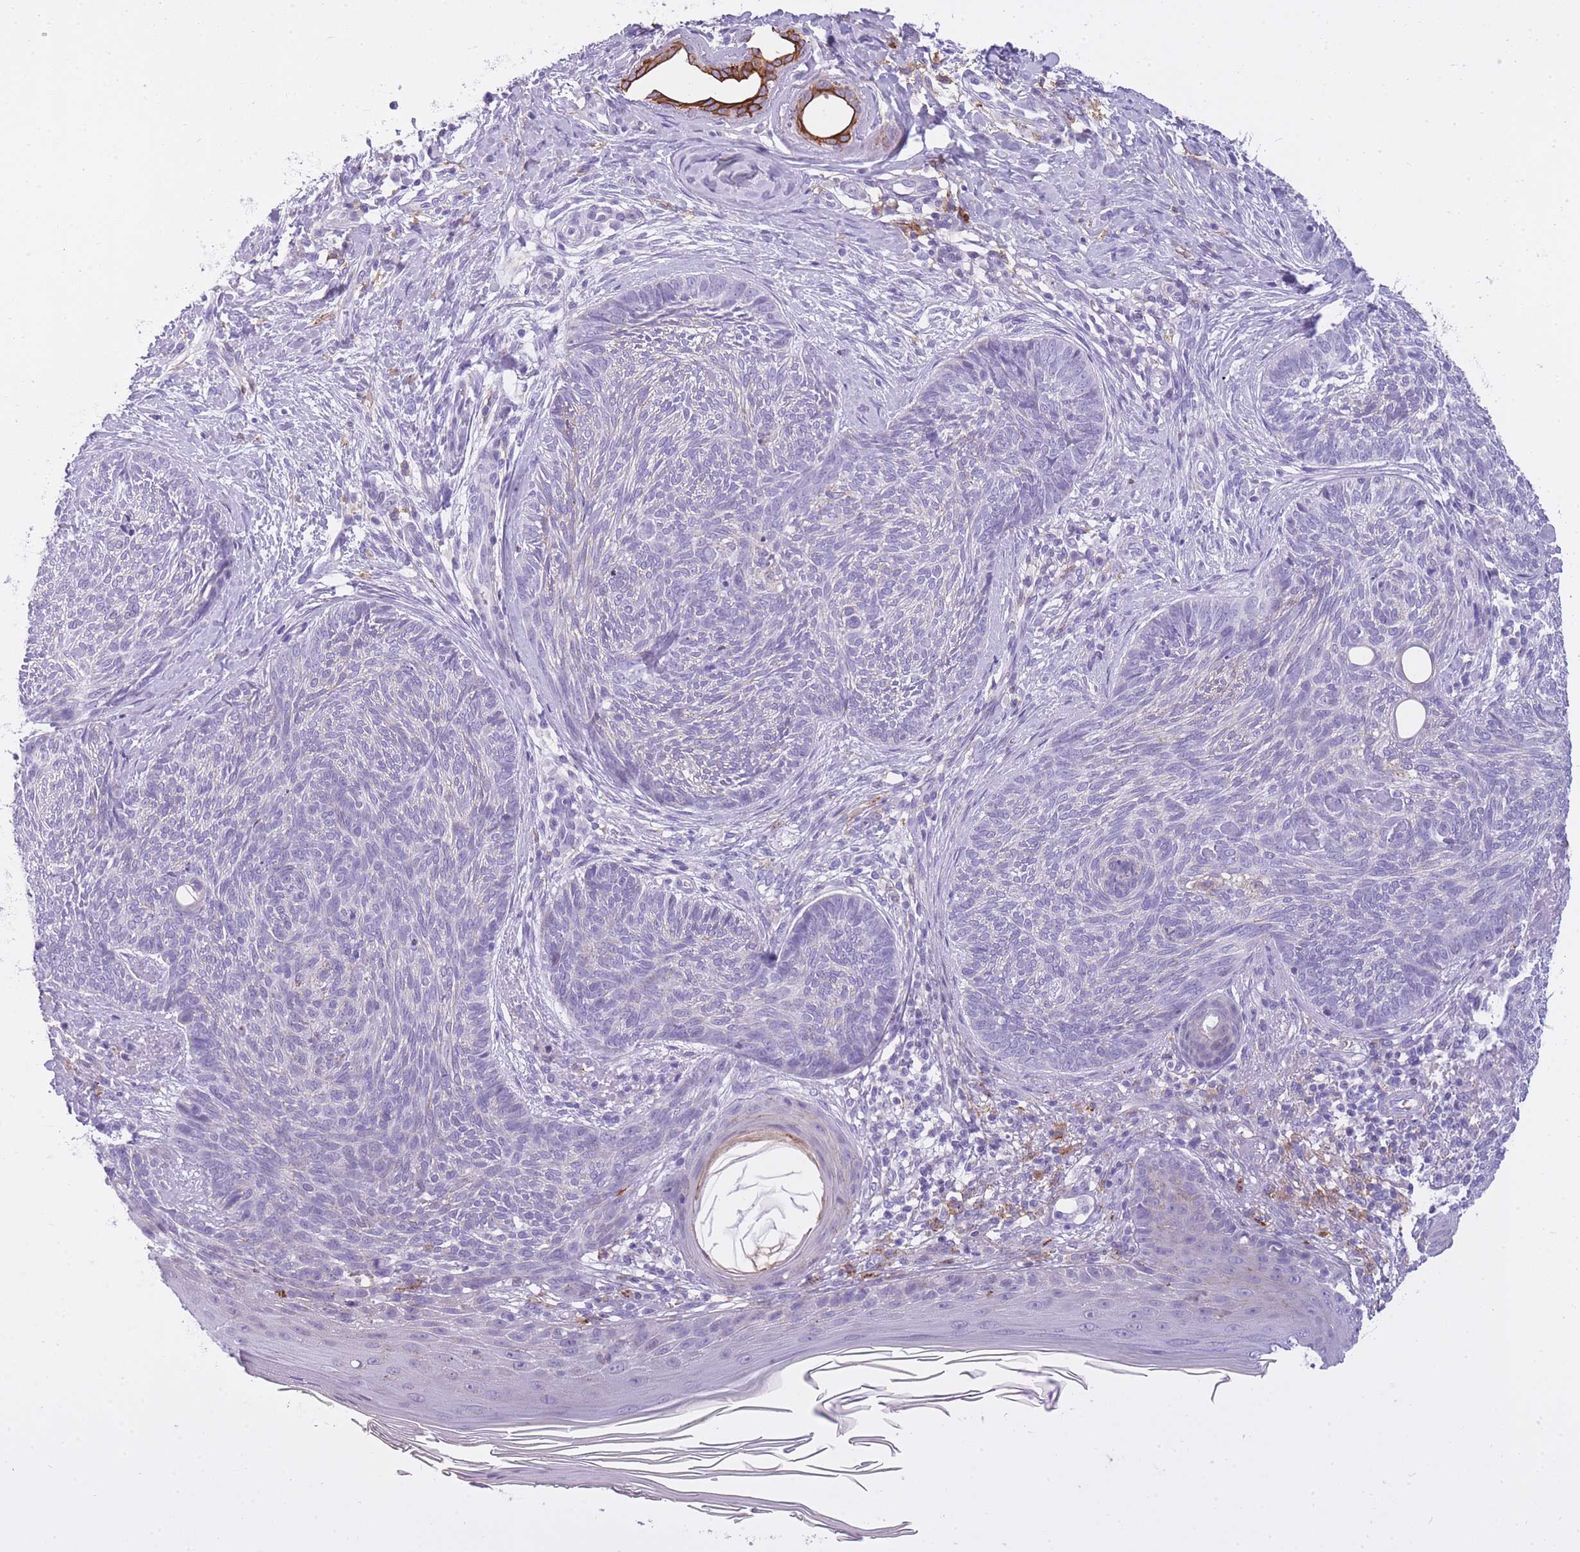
{"staining": {"intensity": "negative", "quantity": "none", "location": "none"}, "tissue": "skin cancer", "cell_type": "Tumor cells", "image_type": "cancer", "snomed": [{"axis": "morphology", "description": "Basal cell carcinoma"}, {"axis": "topography", "description": "Skin"}], "caption": "Tumor cells show no significant positivity in skin cancer (basal cell carcinoma). (Stains: DAB IHC with hematoxylin counter stain, Microscopy: brightfield microscopy at high magnification).", "gene": "RADX", "patient": {"sex": "male", "age": 73}}